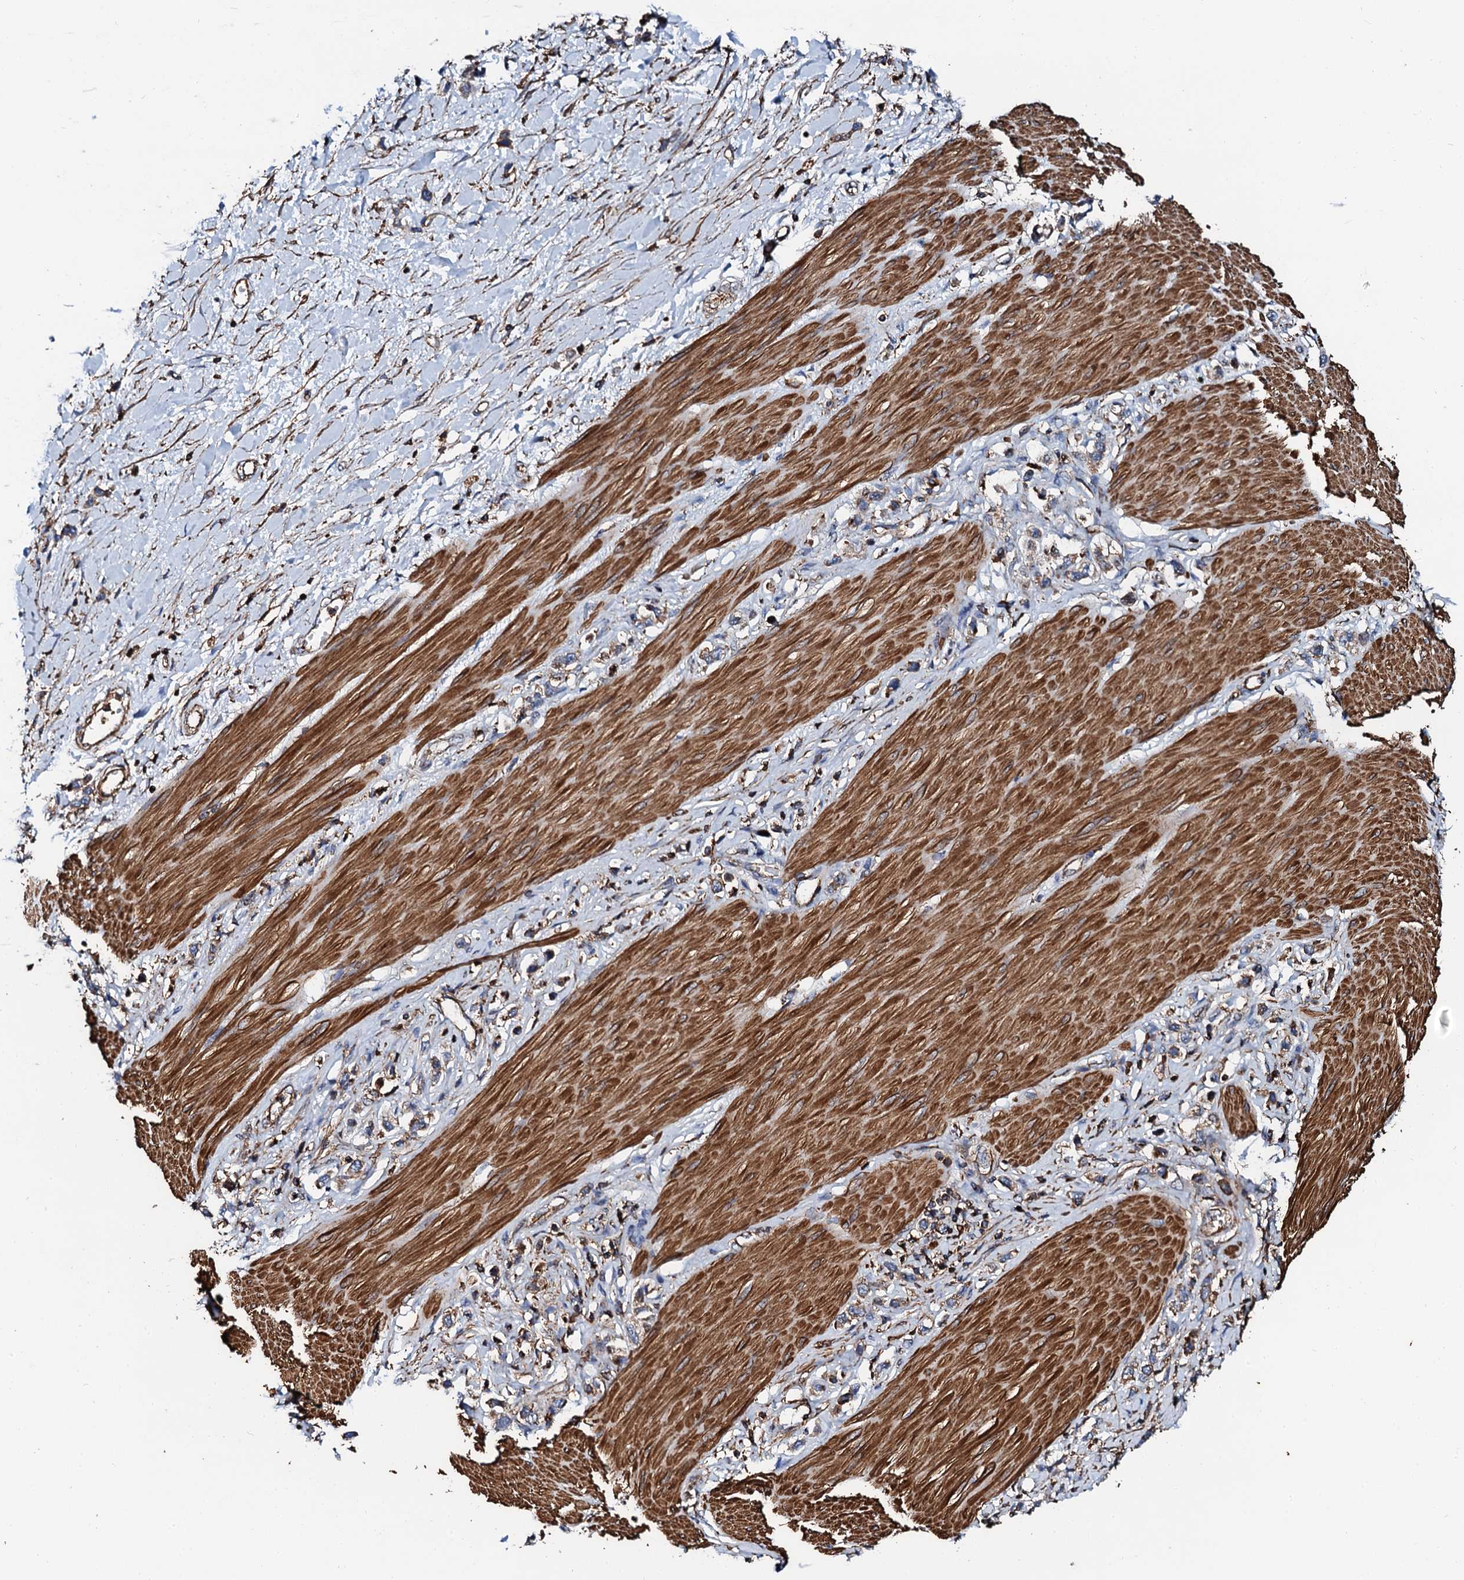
{"staining": {"intensity": "weak", "quantity": ">75%", "location": "cytoplasmic/membranous"}, "tissue": "stomach cancer", "cell_type": "Tumor cells", "image_type": "cancer", "snomed": [{"axis": "morphology", "description": "Normal tissue, NOS"}, {"axis": "morphology", "description": "Adenocarcinoma, NOS"}, {"axis": "topography", "description": "Stomach, upper"}, {"axis": "topography", "description": "Stomach"}], "caption": "Adenocarcinoma (stomach) stained with immunohistochemistry demonstrates weak cytoplasmic/membranous staining in approximately >75% of tumor cells.", "gene": "INTS10", "patient": {"sex": "female", "age": 65}}